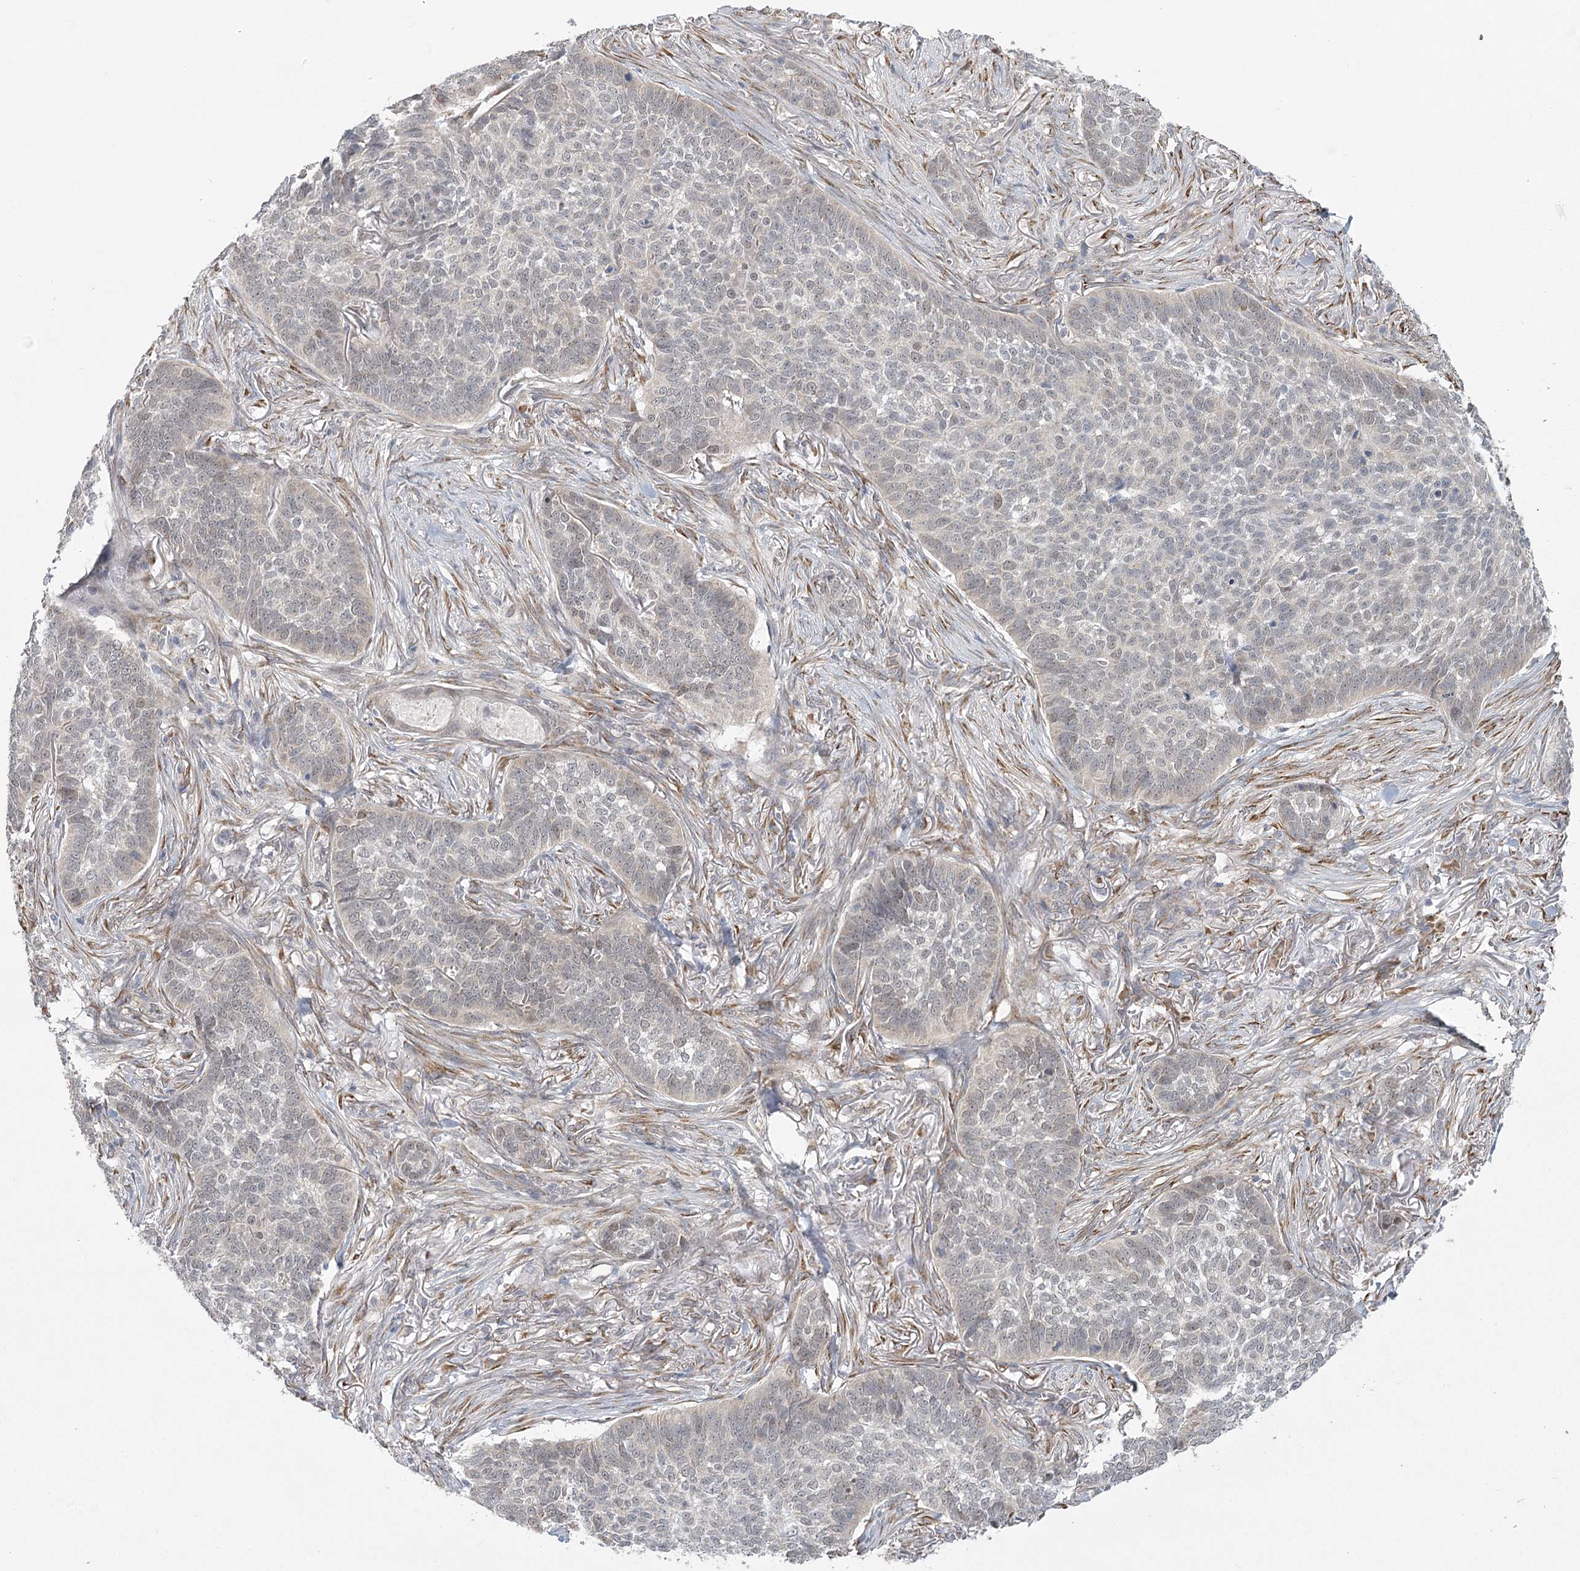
{"staining": {"intensity": "negative", "quantity": "none", "location": "none"}, "tissue": "skin cancer", "cell_type": "Tumor cells", "image_type": "cancer", "snomed": [{"axis": "morphology", "description": "Basal cell carcinoma"}, {"axis": "topography", "description": "Skin"}], "caption": "The photomicrograph exhibits no staining of tumor cells in skin cancer.", "gene": "MED28", "patient": {"sex": "male", "age": 85}}